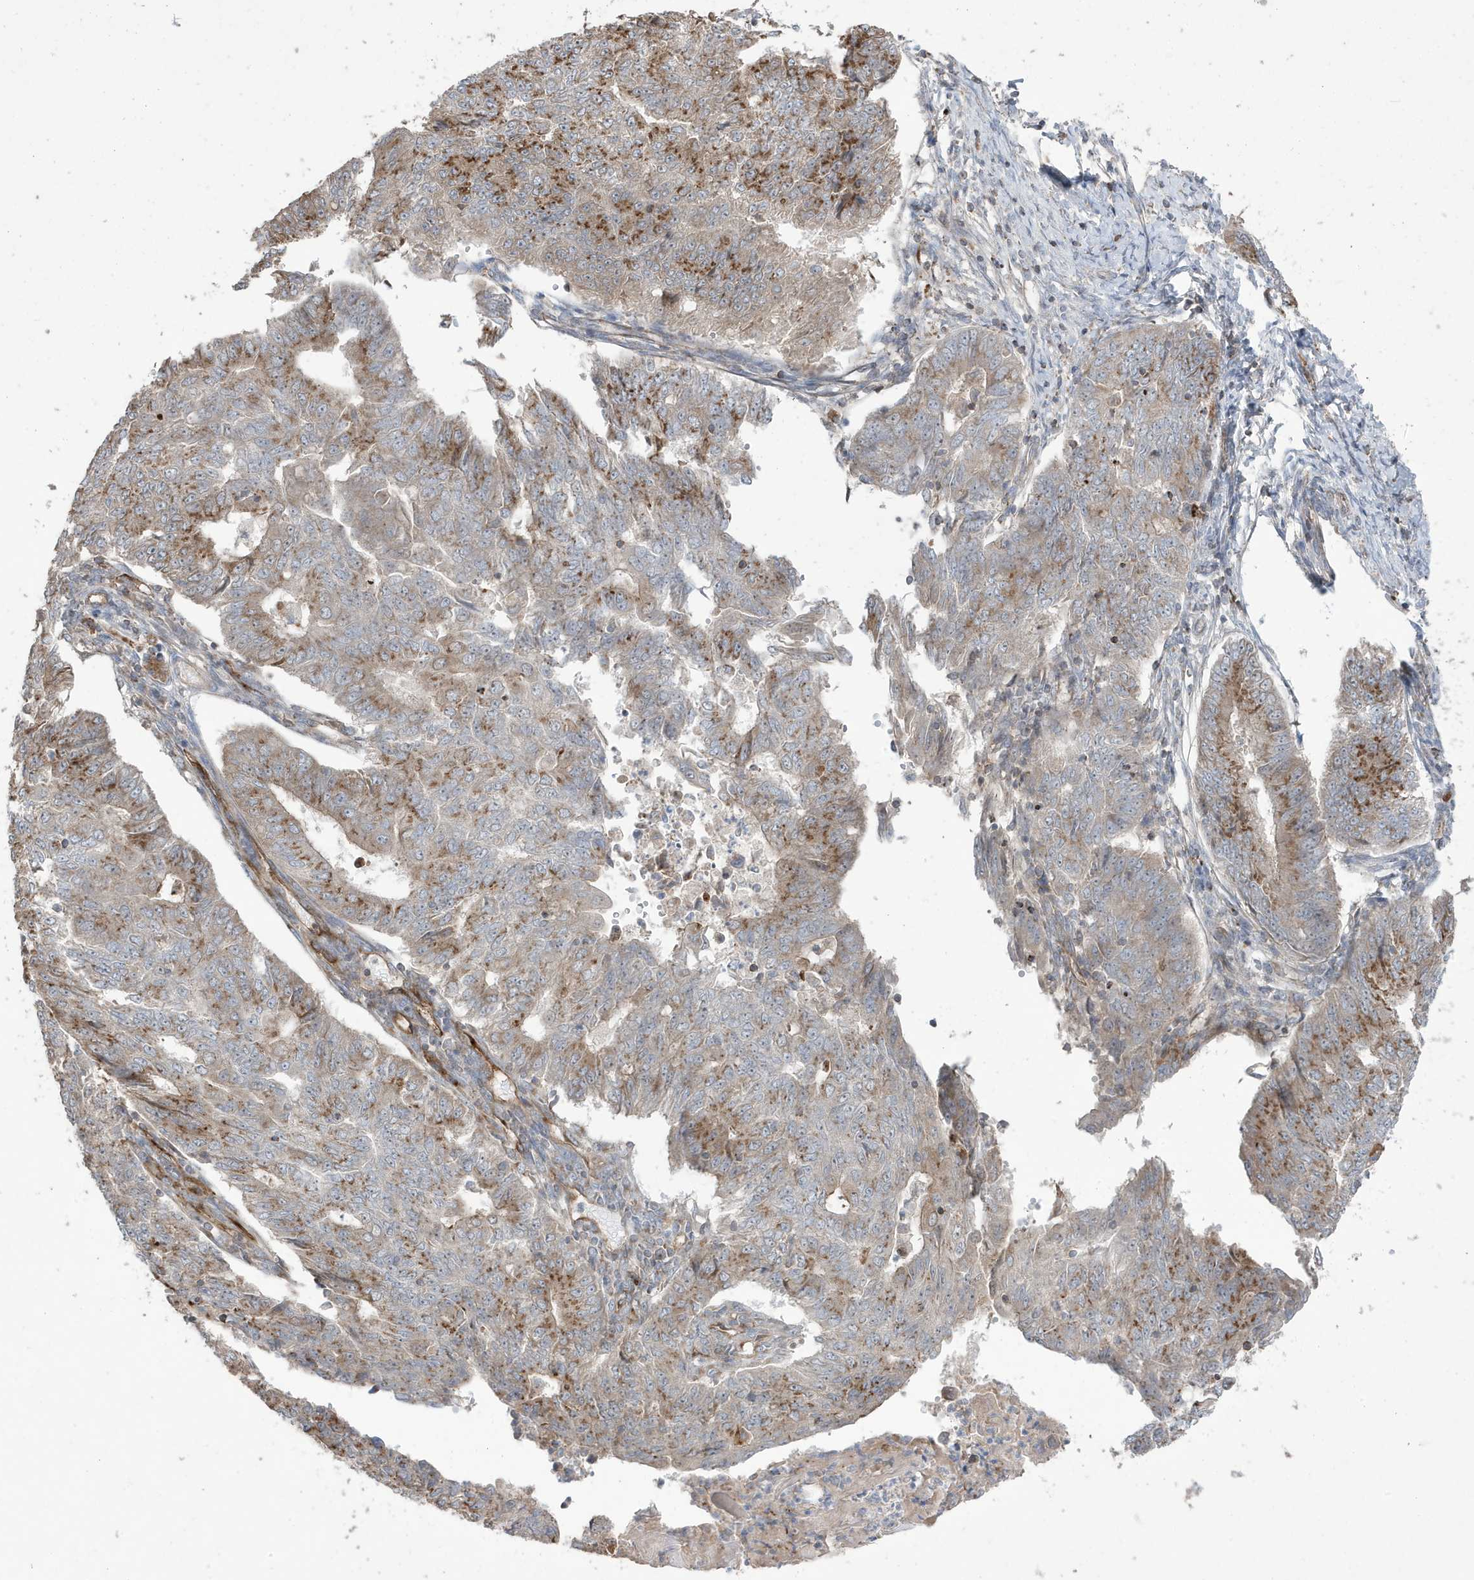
{"staining": {"intensity": "strong", "quantity": "25%-75%", "location": "cytoplasmic/membranous"}, "tissue": "endometrial cancer", "cell_type": "Tumor cells", "image_type": "cancer", "snomed": [{"axis": "morphology", "description": "Adenocarcinoma, NOS"}, {"axis": "topography", "description": "Endometrium"}], "caption": "A micrograph of endometrial cancer (adenocarcinoma) stained for a protein reveals strong cytoplasmic/membranous brown staining in tumor cells.", "gene": "CETN3", "patient": {"sex": "female", "age": 32}}